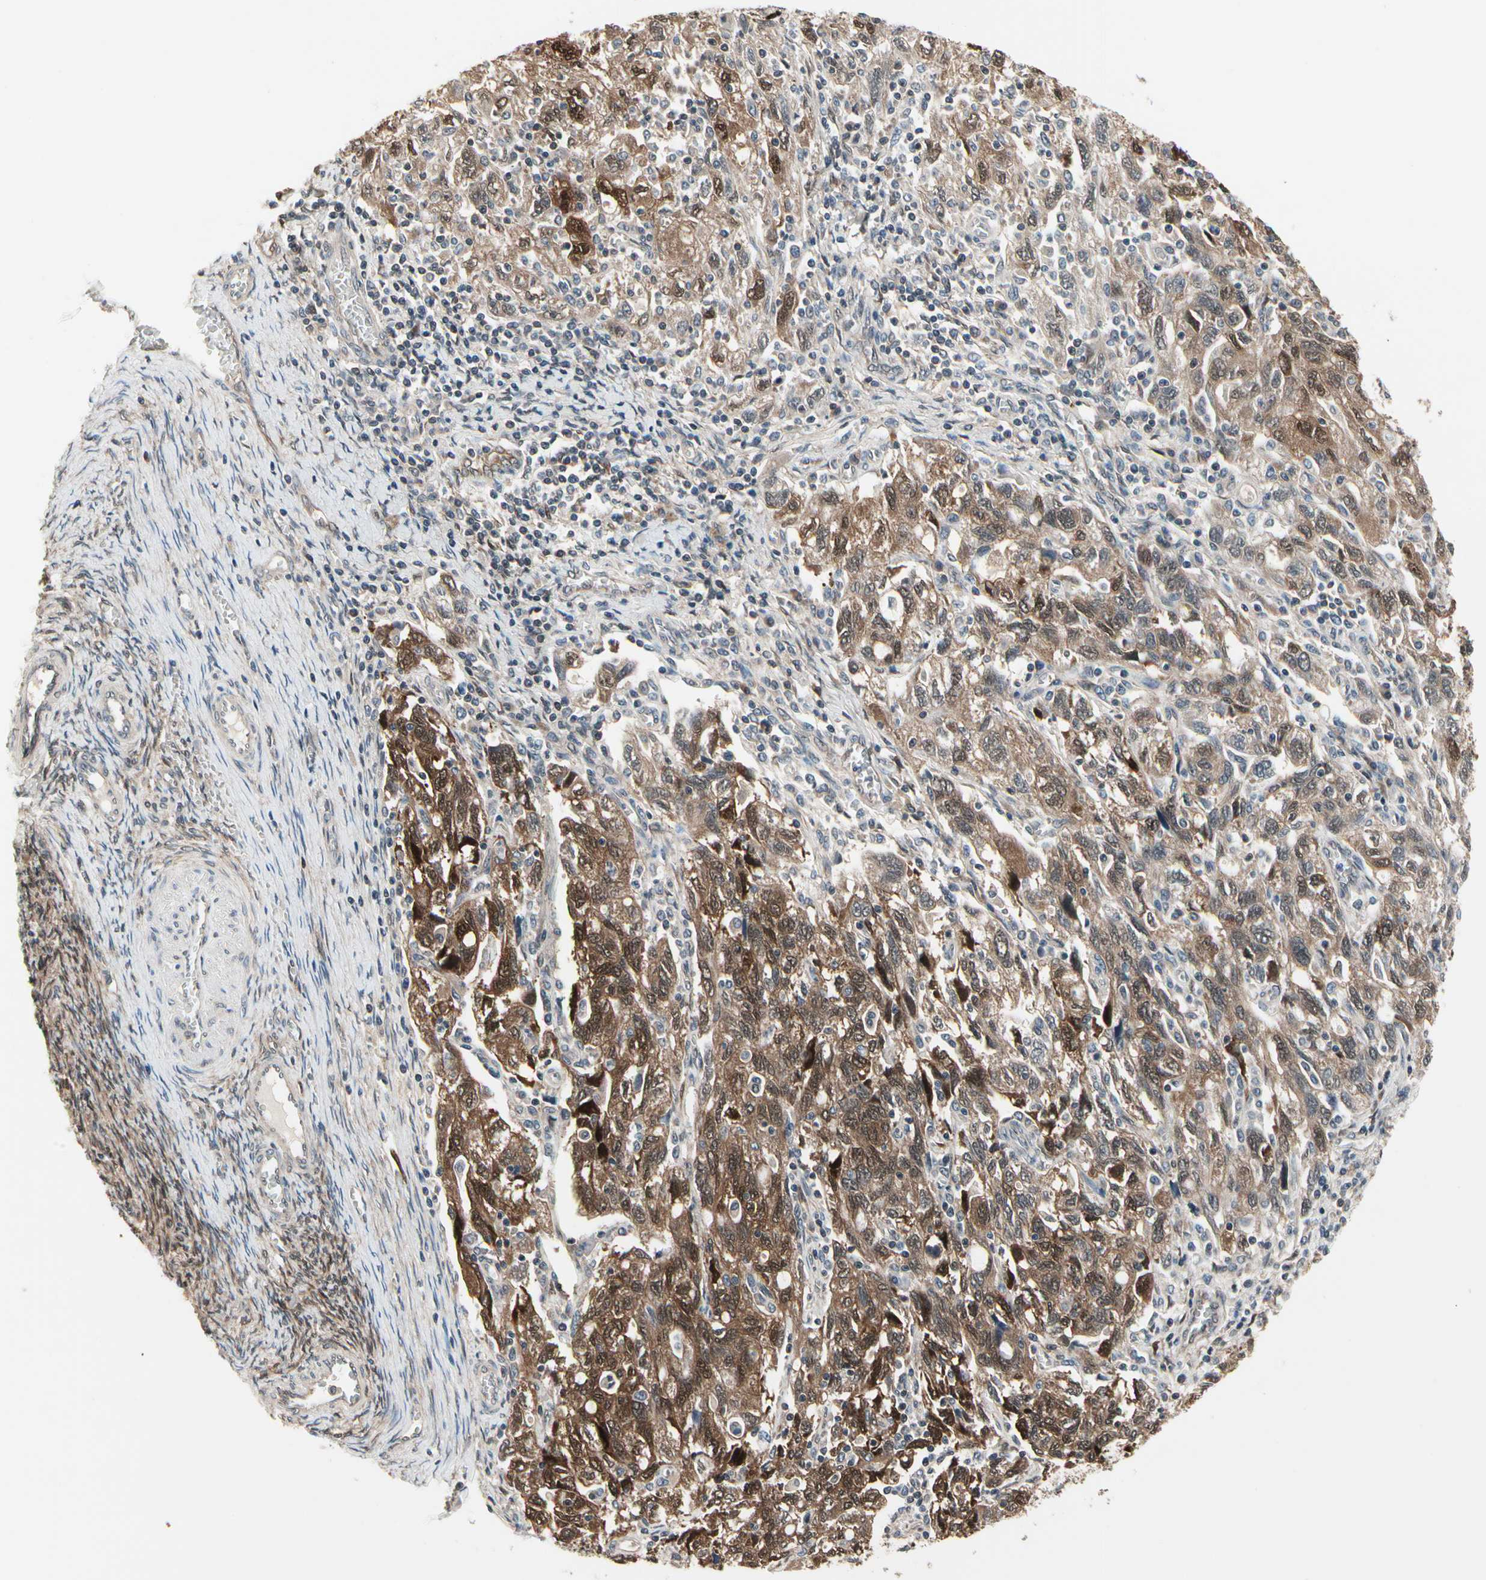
{"staining": {"intensity": "moderate", "quantity": ">75%", "location": "cytoplasmic/membranous,nuclear"}, "tissue": "ovarian cancer", "cell_type": "Tumor cells", "image_type": "cancer", "snomed": [{"axis": "morphology", "description": "Carcinoma, NOS"}, {"axis": "morphology", "description": "Cystadenocarcinoma, serous, NOS"}, {"axis": "topography", "description": "Ovary"}], "caption": "Carcinoma (ovarian) stained with immunohistochemistry exhibits moderate cytoplasmic/membranous and nuclear positivity in approximately >75% of tumor cells. (DAB (3,3'-diaminobenzidine) IHC with brightfield microscopy, high magnification).", "gene": "PRDX6", "patient": {"sex": "female", "age": 69}}